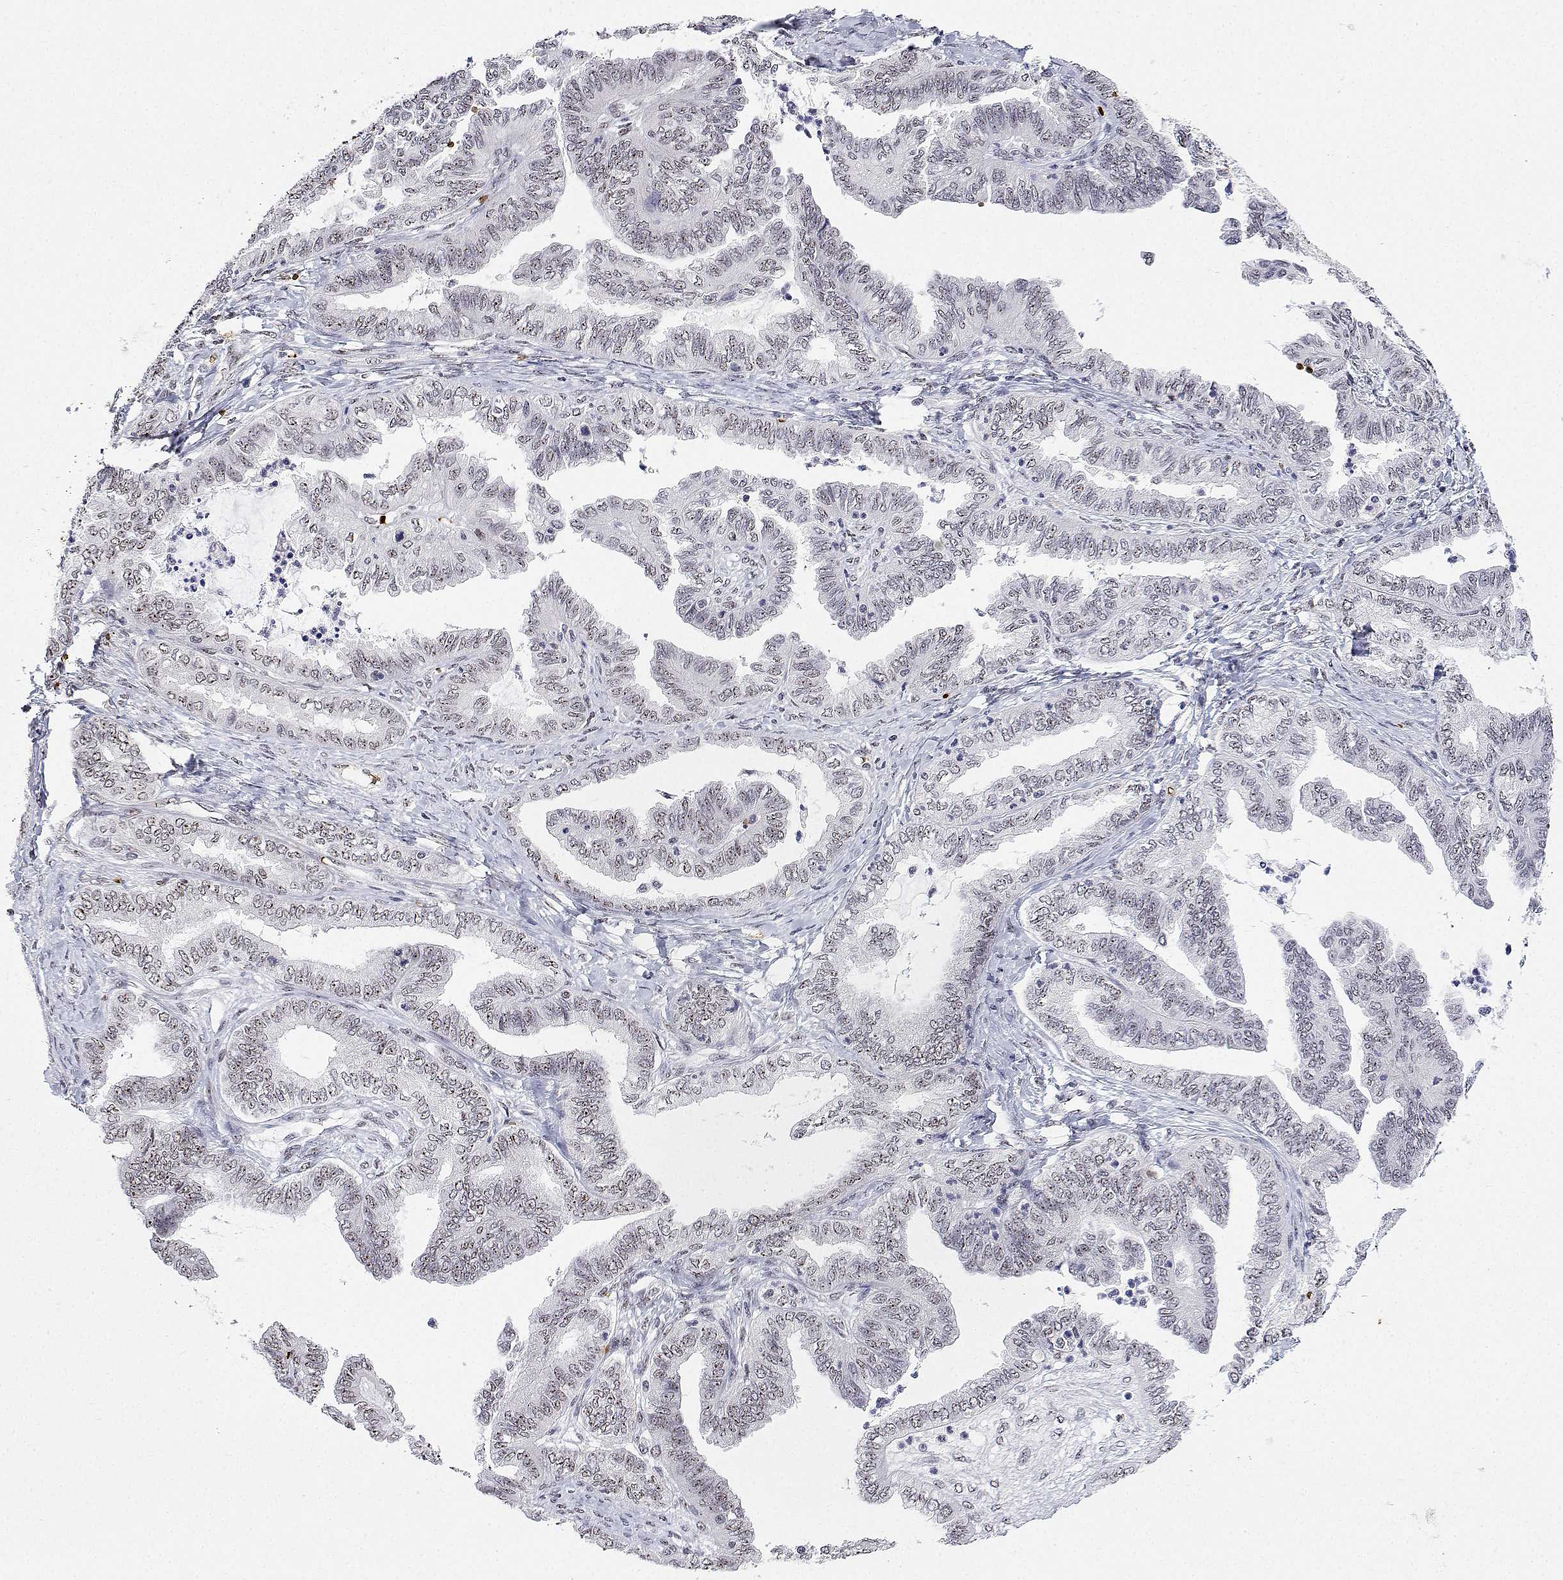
{"staining": {"intensity": "weak", "quantity": "25%-75%", "location": "nuclear"}, "tissue": "ovarian cancer", "cell_type": "Tumor cells", "image_type": "cancer", "snomed": [{"axis": "morphology", "description": "Carcinoma, endometroid"}, {"axis": "topography", "description": "Ovary"}], "caption": "This histopathology image reveals immunohistochemistry staining of human ovarian cancer (endometroid carcinoma), with low weak nuclear expression in approximately 25%-75% of tumor cells.", "gene": "ADAR", "patient": {"sex": "female", "age": 70}}